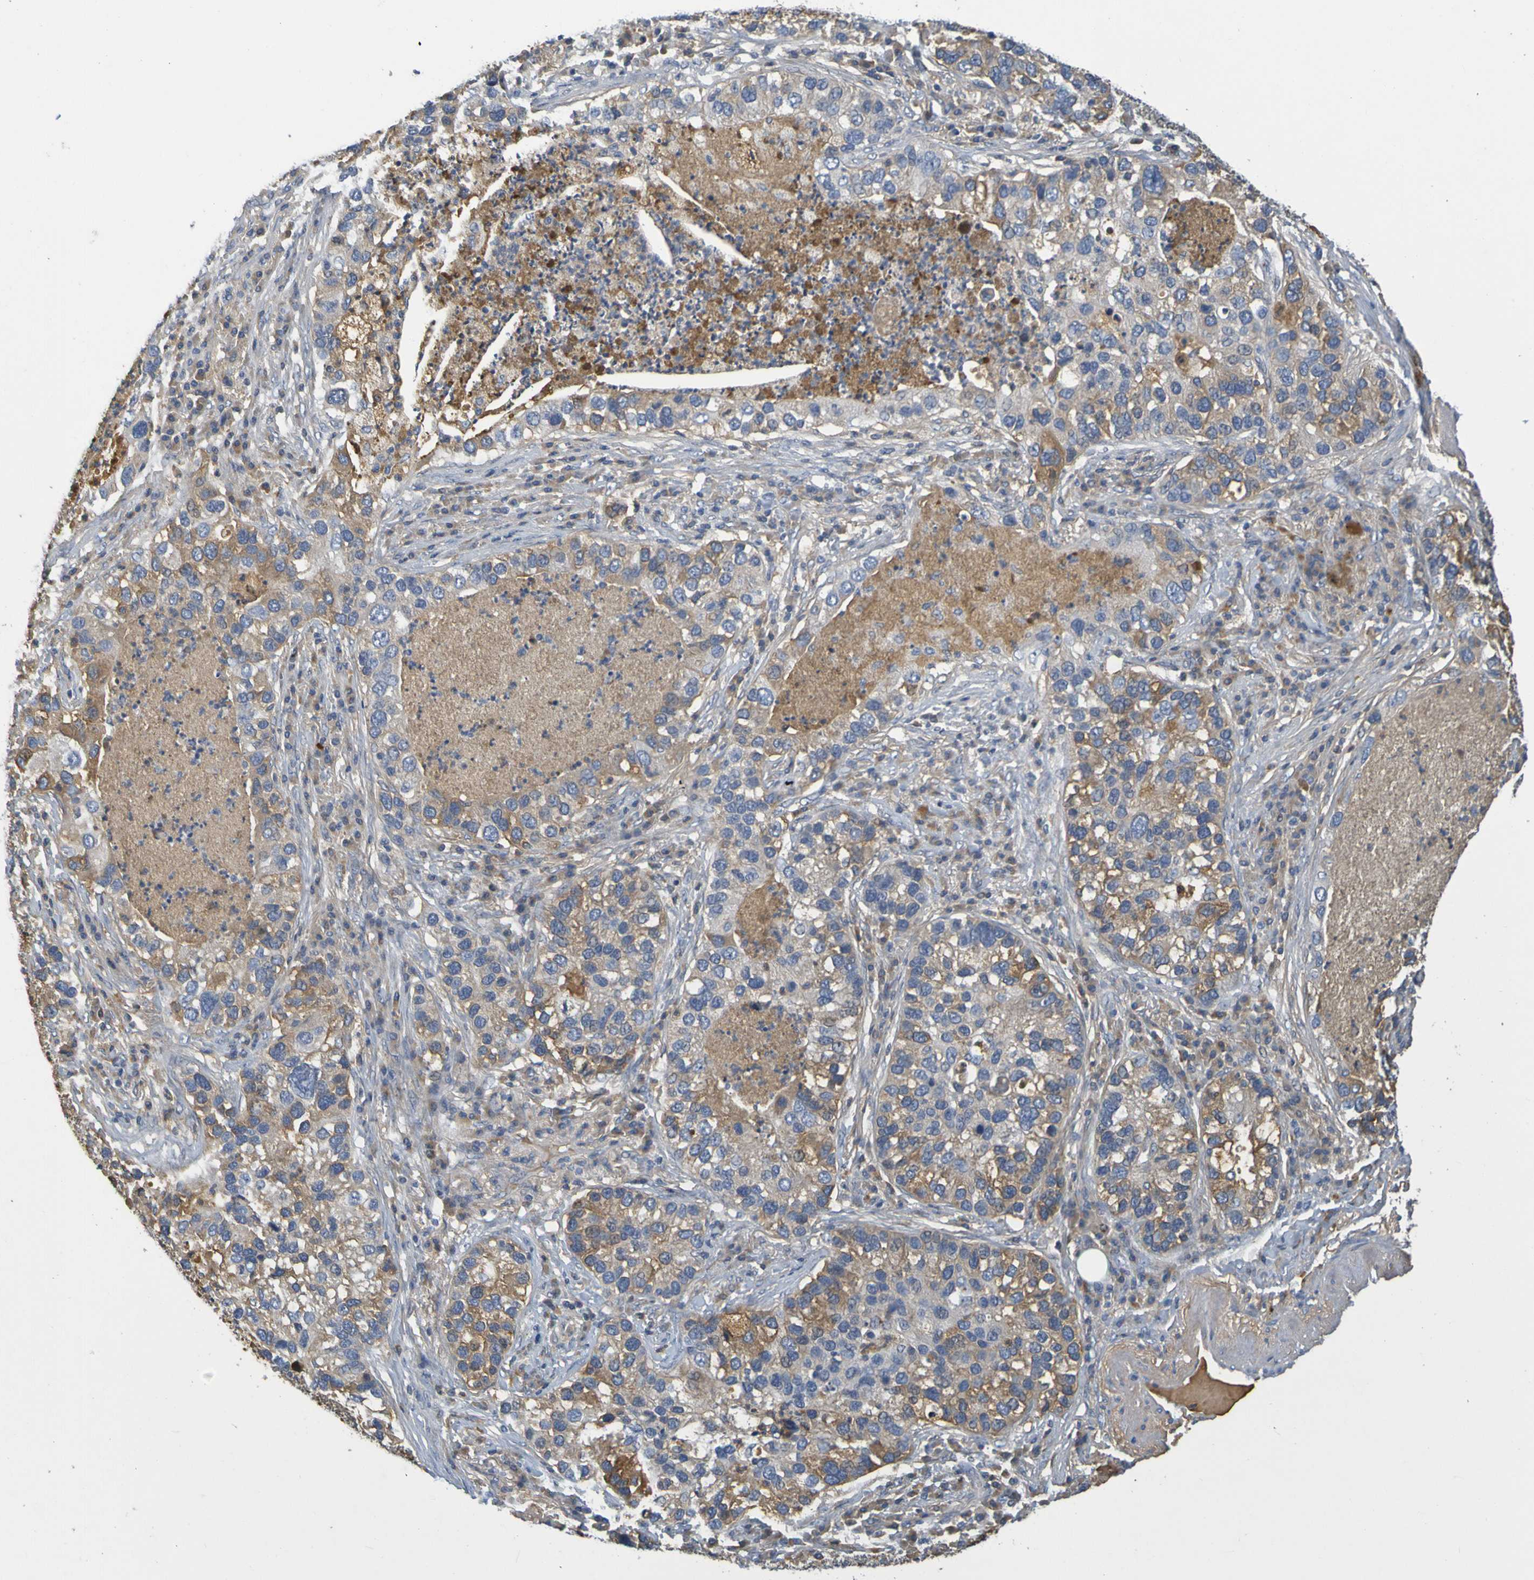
{"staining": {"intensity": "moderate", "quantity": ">75%", "location": "cytoplasmic/membranous"}, "tissue": "lung cancer", "cell_type": "Tumor cells", "image_type": "cancer", "snomed": [{"axis": "morphology", "description": "Normal tissue, NOS"}, {"axis": "morphology", "description": "Adenocarcinoma, NOS"}, {"axis": "topography", "description": "Bronchus"}, {"axis": "topography", "description": "Lung"}], "caption": "DAB immunohistochemical staining of human lung cancer reveals moderate cytoplasmic/membranous protein positivity in about >75% of tumor cells. The staining is performed using DAB brown chromogen to label protein expression. The nuclei are counter-stained blue using hematoxylin.", "gene": "C1QA", "patient": {"sex": "male", "age": 54}}